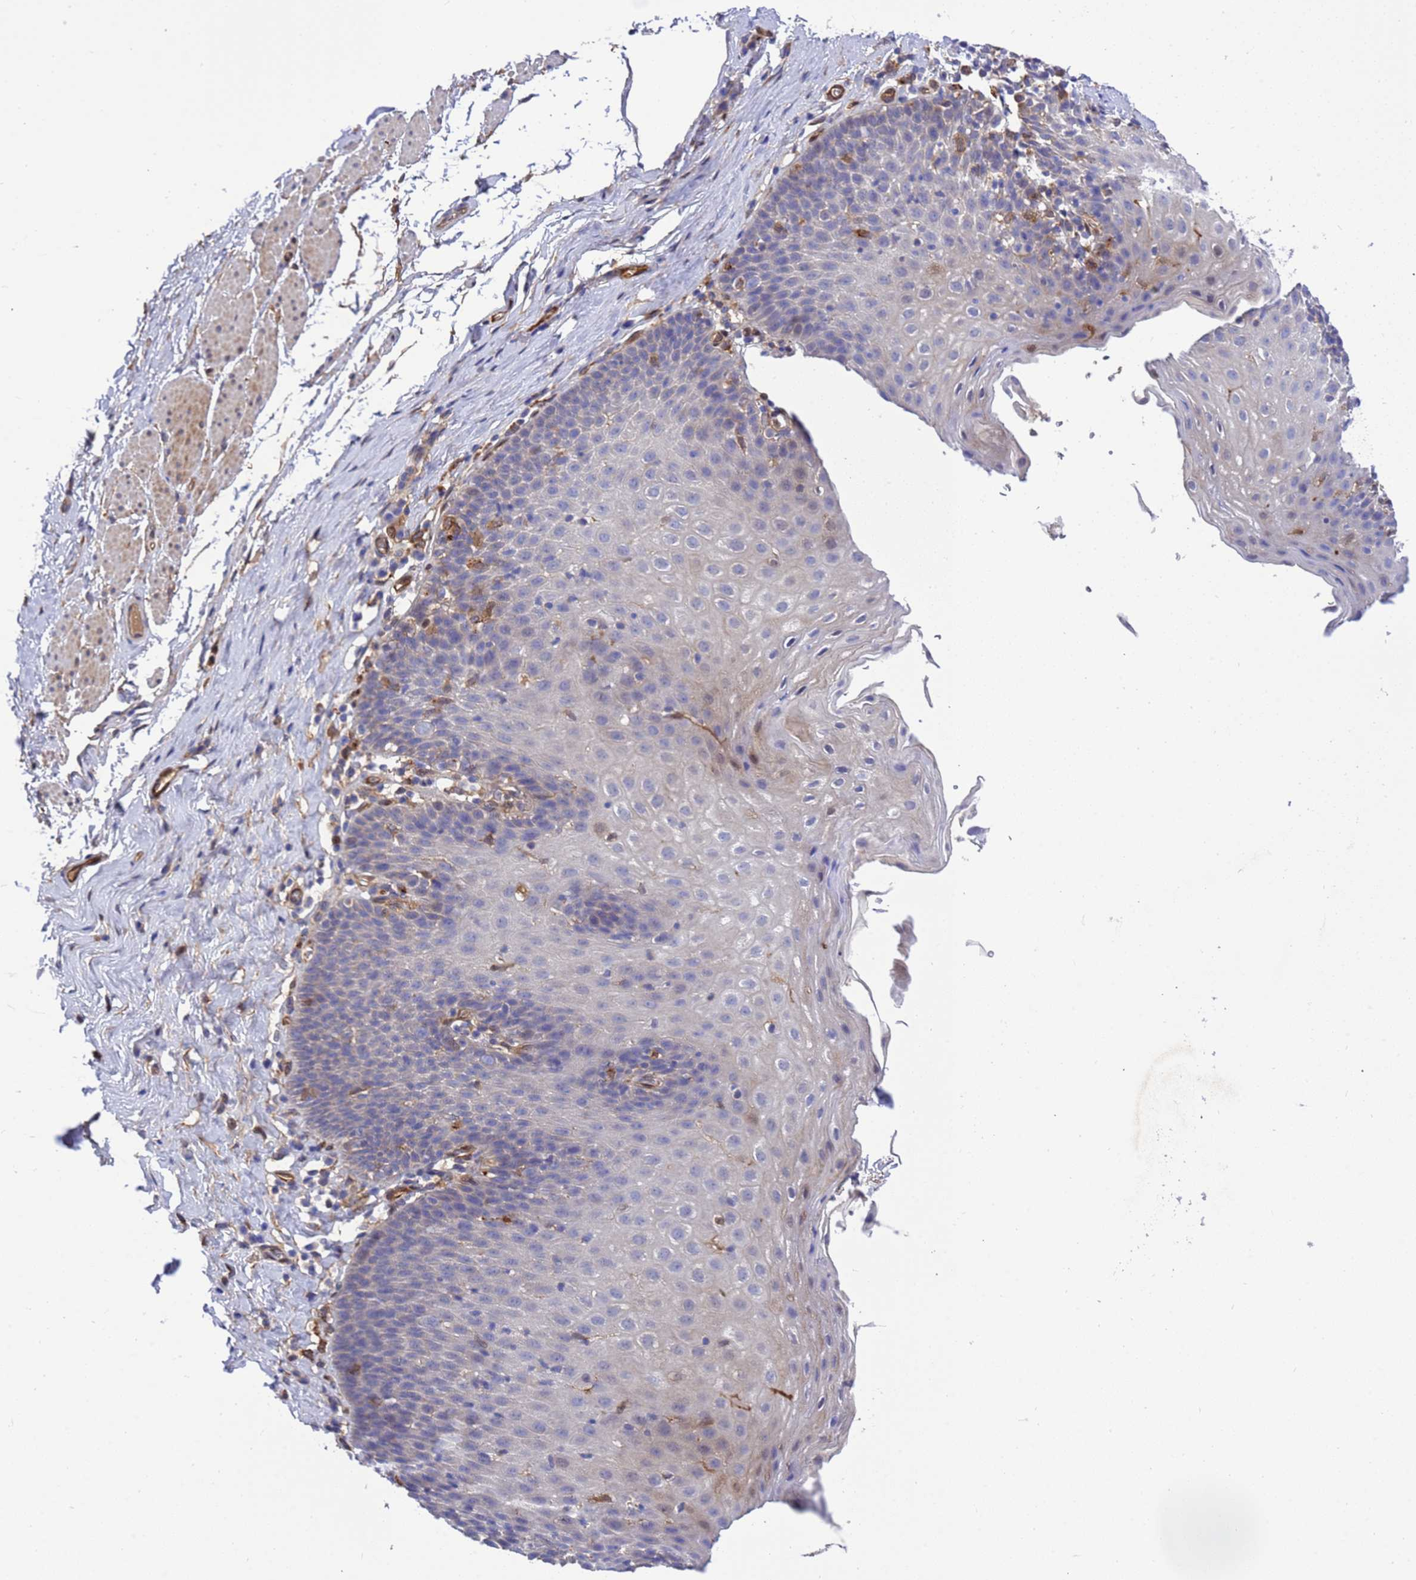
{"staining": {"intensity": "moderate", "quantity": "<25%", "location": "cytoplasmic/membranous,nuclear"}, "tissue": "esophagus", "cell_type": "Squamous epithelial cells", "image_type": "normal", "snomed": [{"axis": "morphology", "description": "Normal tissue, NOS"}, {"axis": "topography", "description": "Esophagus"}], "caption": "Immunohistochemistry photomicrograph of normal esophagus: human esophagus stained using immunohistochemistry demonstrates low levels of moderate protein expression localized specifically in the cytoplasmic/membranous,nuclear of squamous epithelial cells, appearing as a cytoplasmic/membranous,nuclear brown color.", "gene": "FOXRED1", "patient": {"sex": "female", "age": 61}}